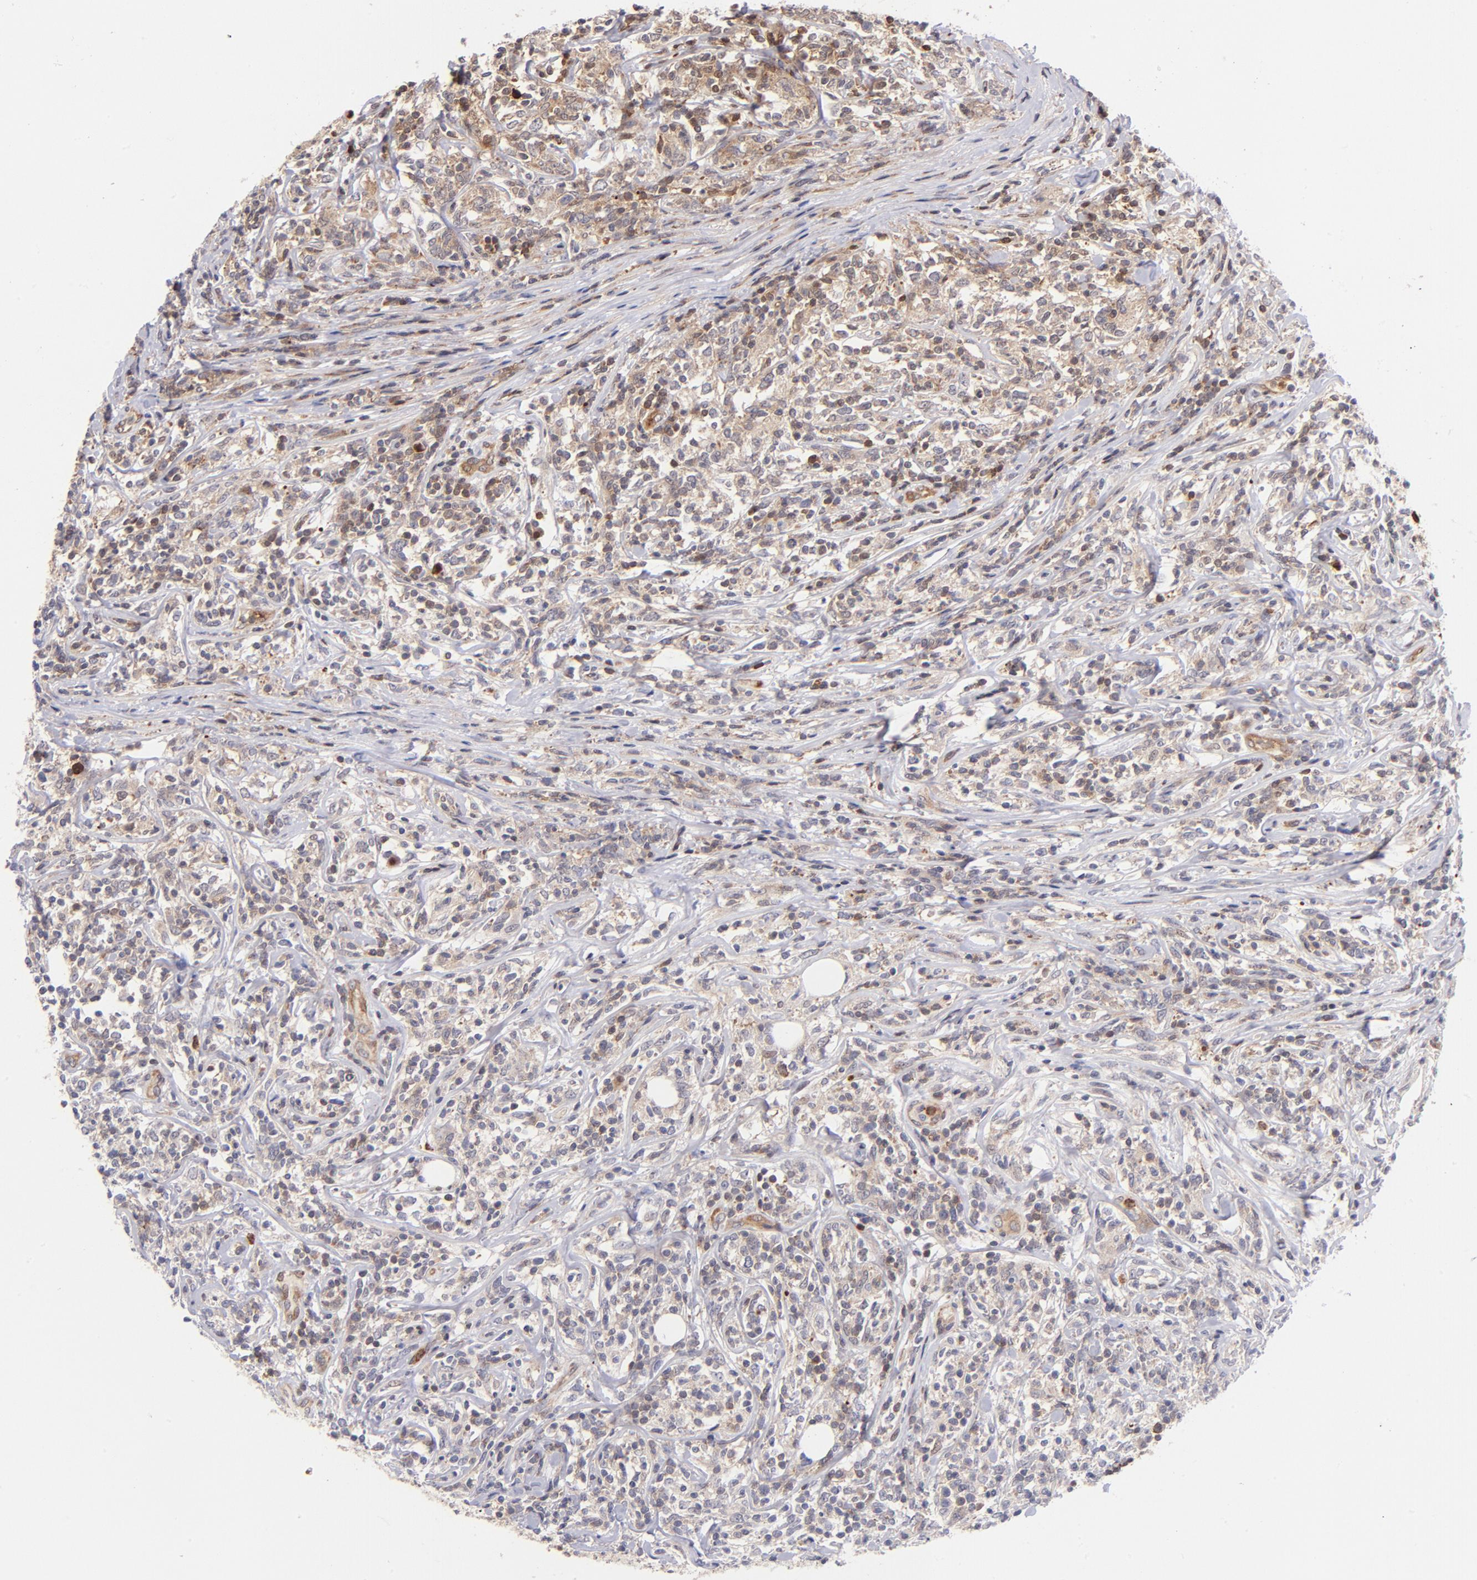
{"staining": {"intensity": "moderate", "quantity": "25%-75%", "location": "cytoplasmic/membranous,nuclear"}, "tissue": "lymphoma", "cell_type": "Tumor cells", "image_type": "cancer", "snomed": [{"axis": "morphology", "description": "Malignant lymphoma, non-Hodgkin's type, High grade"}, {"axis": "topography", "description": "Lymph node"}], "caption": "This image demonstrates high-grade malignant lymphoma, non-Hodgkin's type stained with immunohistochemistry (IHC) to label a protein in brown. The cytoplasmic/membranous and nuclear of tumor cells show moderate positivity for the protein. Nuclei are counter-stained blue.", "gene": "YWHAB", "patient": {"sex": "female", "age": 84}}